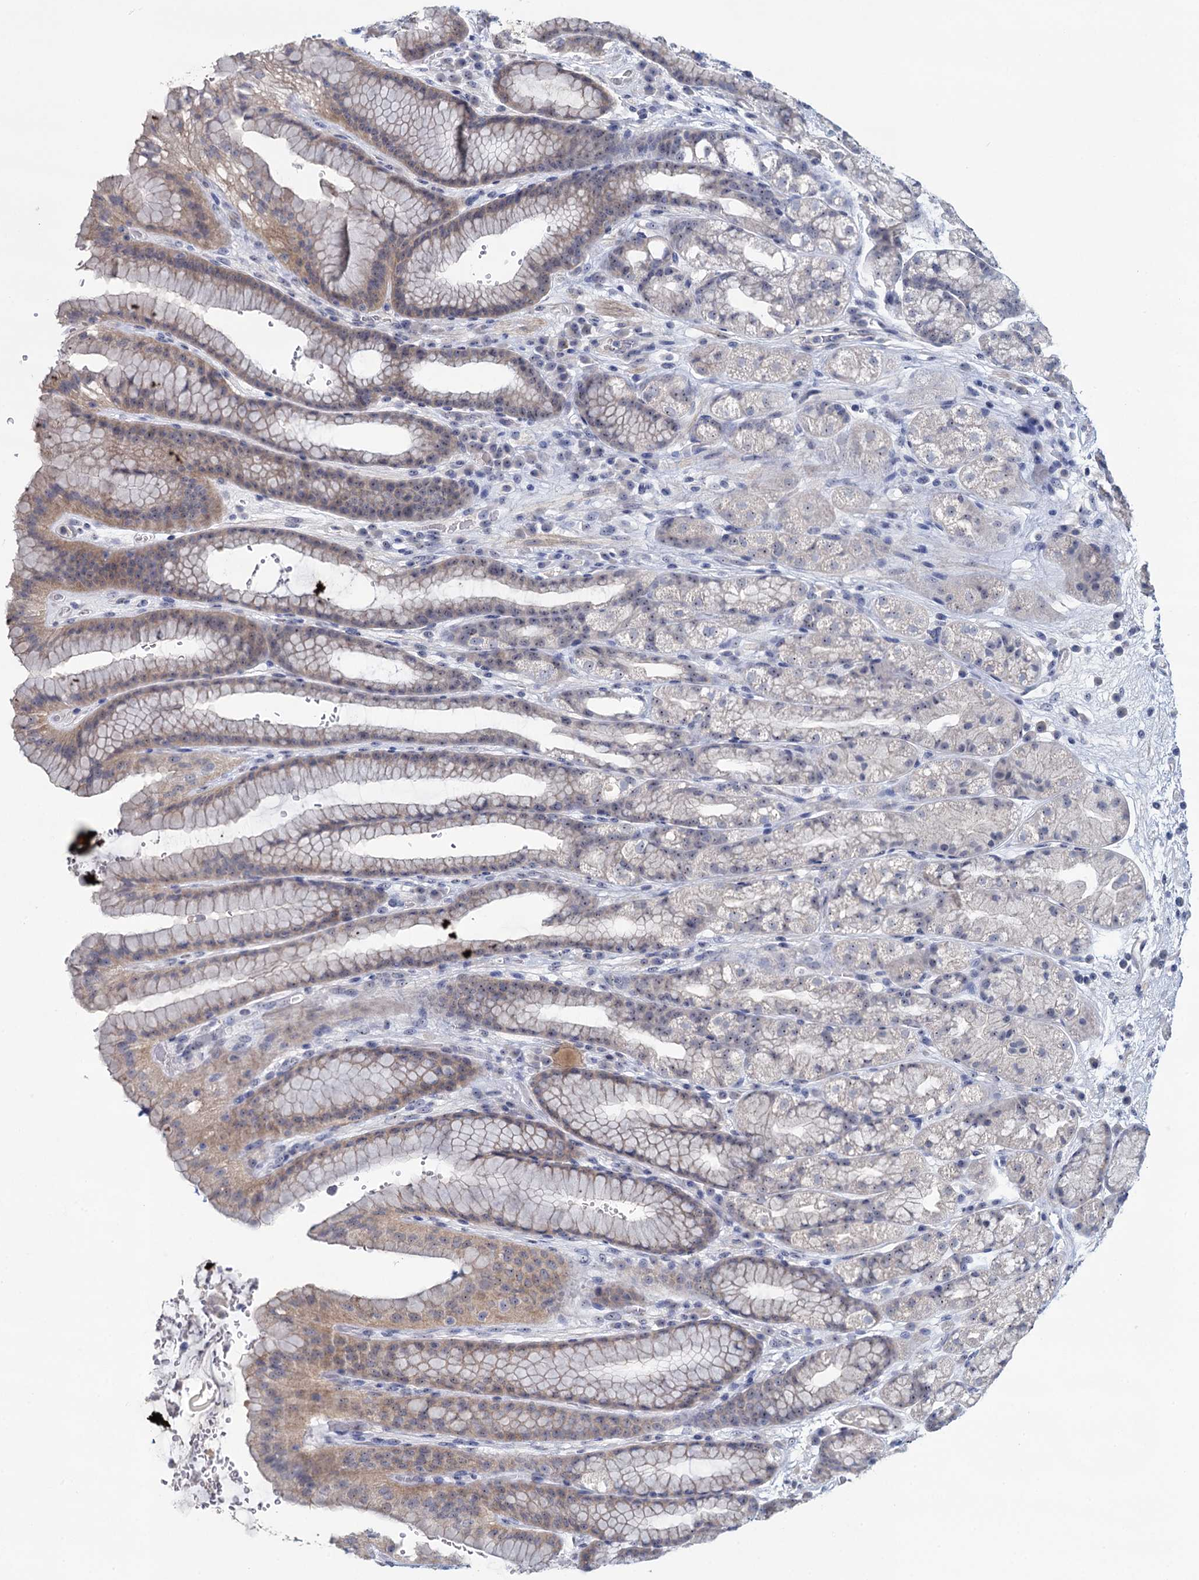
{"staining": {"intensity": "weak", "quantity": "<25%", "location": "cytoplasmic/membranous"}, "tissue": "stomach", "cell_type": "Glandular cells", "image_type": "normal", "snomed": [{"axis": "morphology", "description": "Normal tissue, NOS"}, {"axis": "morphology", "description": "Adenocarcinoma, NOS"}, {"axis": "topography", "description": "Stomach"}], "caption": "Immunohistochemical staining of normal stomach shows no significant positivity in glandular cells. Nuclei are stained in blue.", "gene": "SFN", "patient": {"sex": "male", "age": 57}}